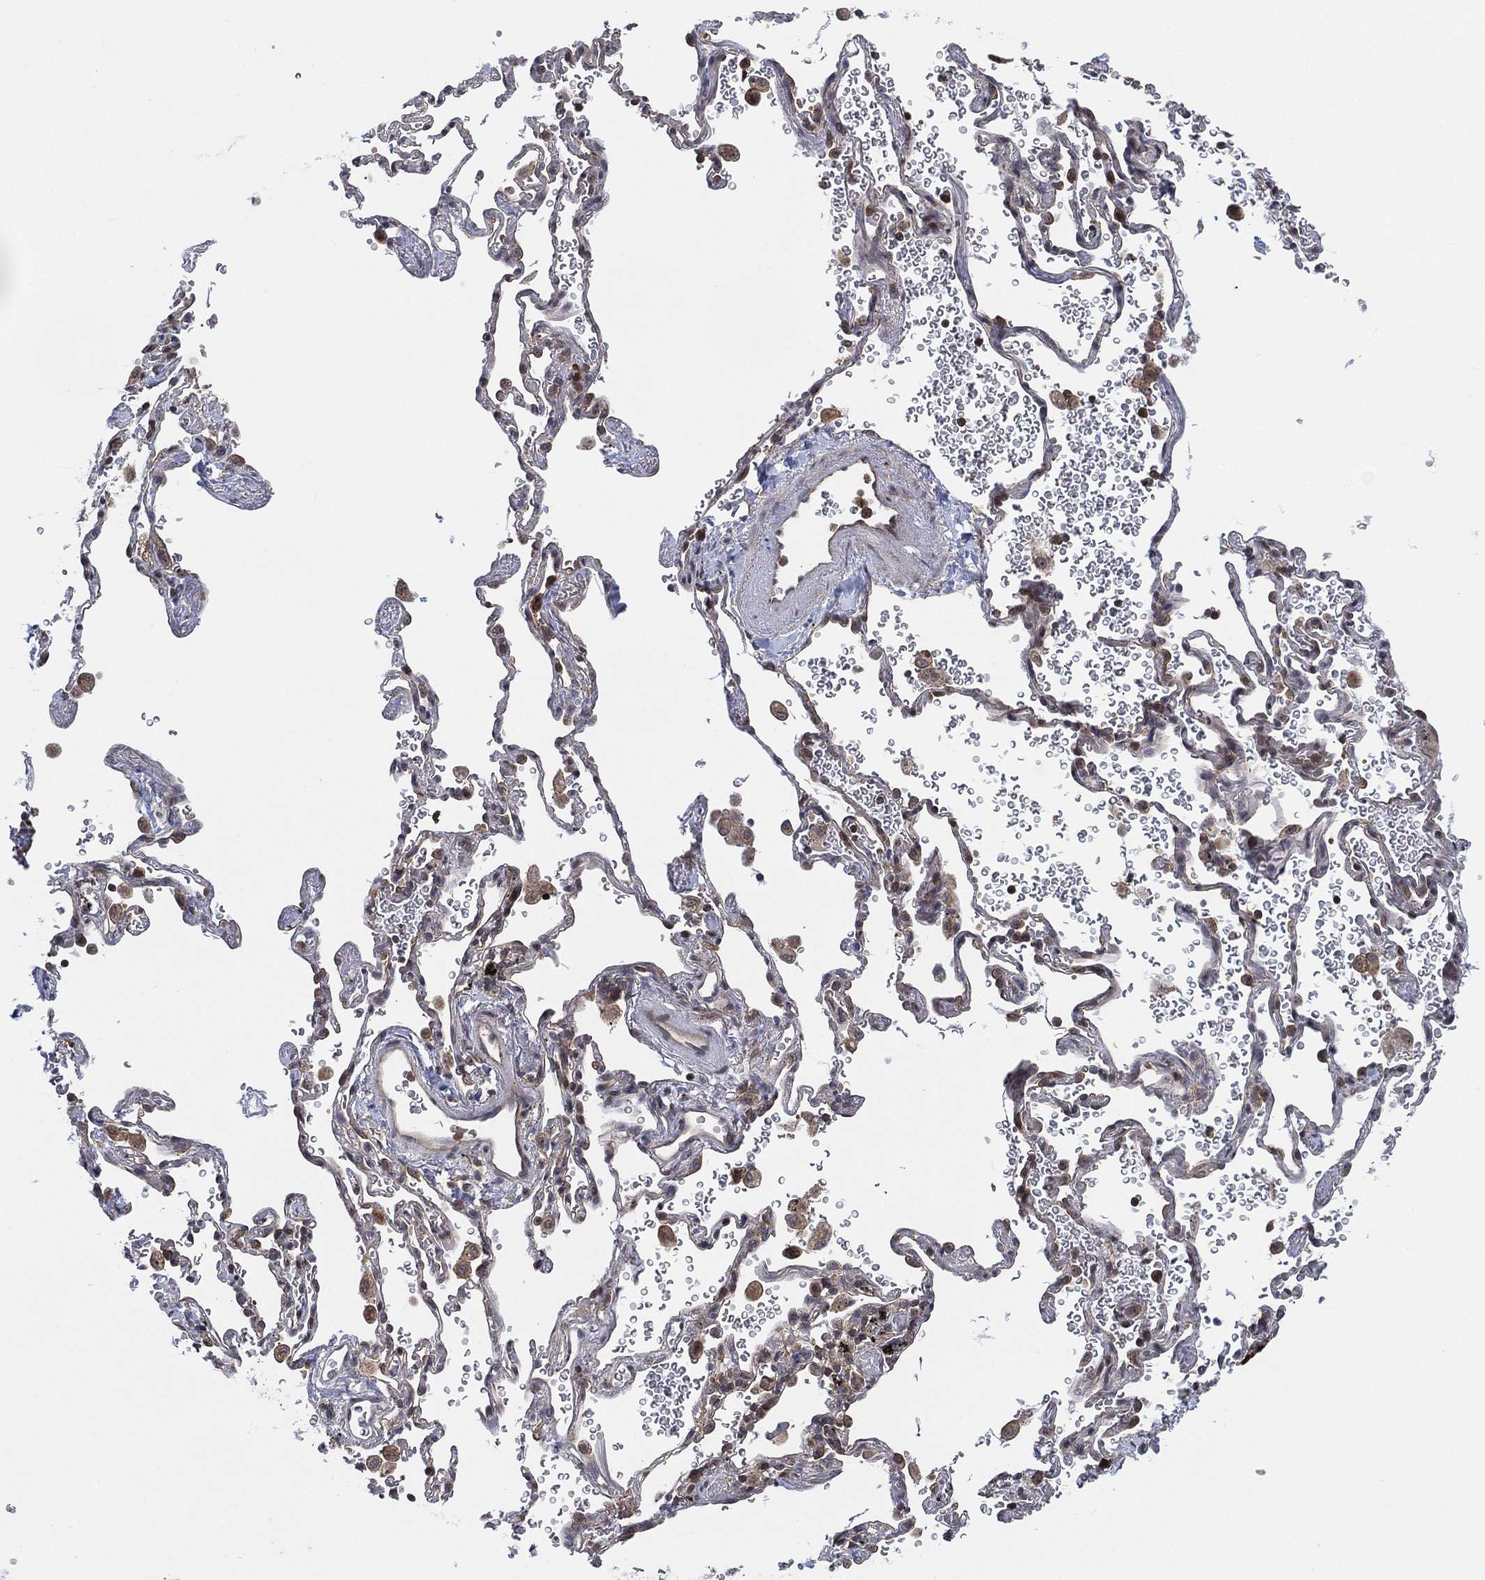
{"staining": {"intensity": "negative", "quantity": "none", "location": "none"}, "tissue": "soft tissue", "cell_type": "Fibroblasts", "image_type": "normal", "snomed": [{"axis": "morphology", "description": "Normal tissue, NOS"}, {"axis": "morphology", "description": "Adenocarcinoma, NOS"}, {"axis": "topography", "description": "Cartilage tissue"}, {"axis": "topography", "description": "Lung"}], "caption": "IHC image of normal soft tissue stained for a protein (brown), which demonstrates no expression in fibroblasts. Brightfield microscopy of IHC stained with DAB (3,3'-diaminobenzidine) (brown) and hematoxylin (blue), captured at high magnification.", "gene": "TMCO1", "patient": {"sex": "male", "age": 59}}